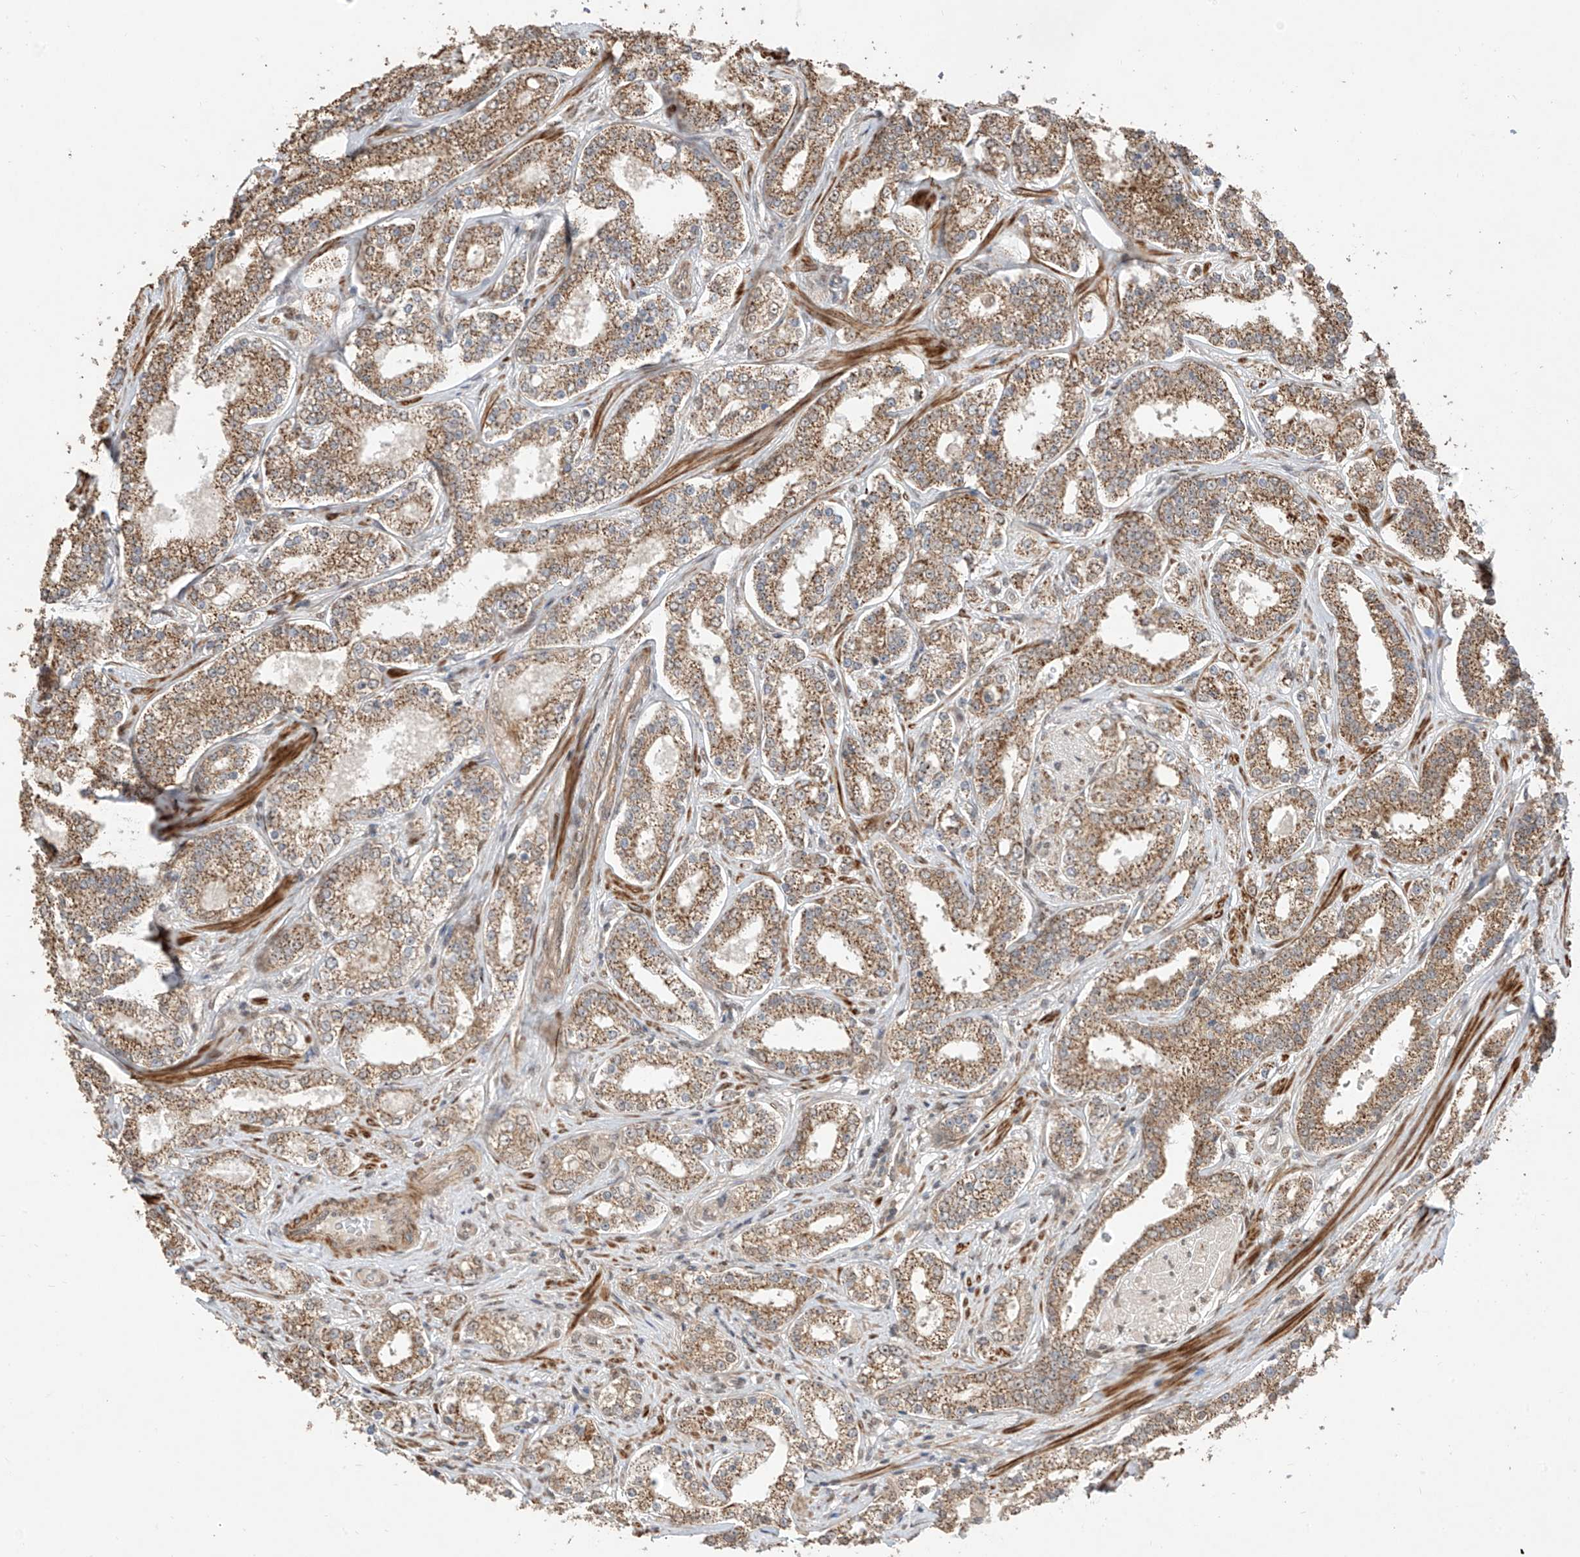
{"staining": {"intensity": "moderate", "quantity": ">75%", "location": "cytoplasmic/membranous"}, "tissue": "prostate cancer", "cell_type": "Tumor cells", "image_type": "cancer", "snomed": [{"axis": "morphology", "description": "Normal tissue, NOS"}, {"axis": "morphology", "description": "Adenocarcinoma, High grade"}, {"axis": "topography", "description": "Prostate"}], "caption": "Protein expression analysis of prostate cancer exhibits moderate cytoplasmic/membranous staining in about >75% of tumor cells.", "gene": "LATS1", "patient": {"sex": "male", "age": 83}}